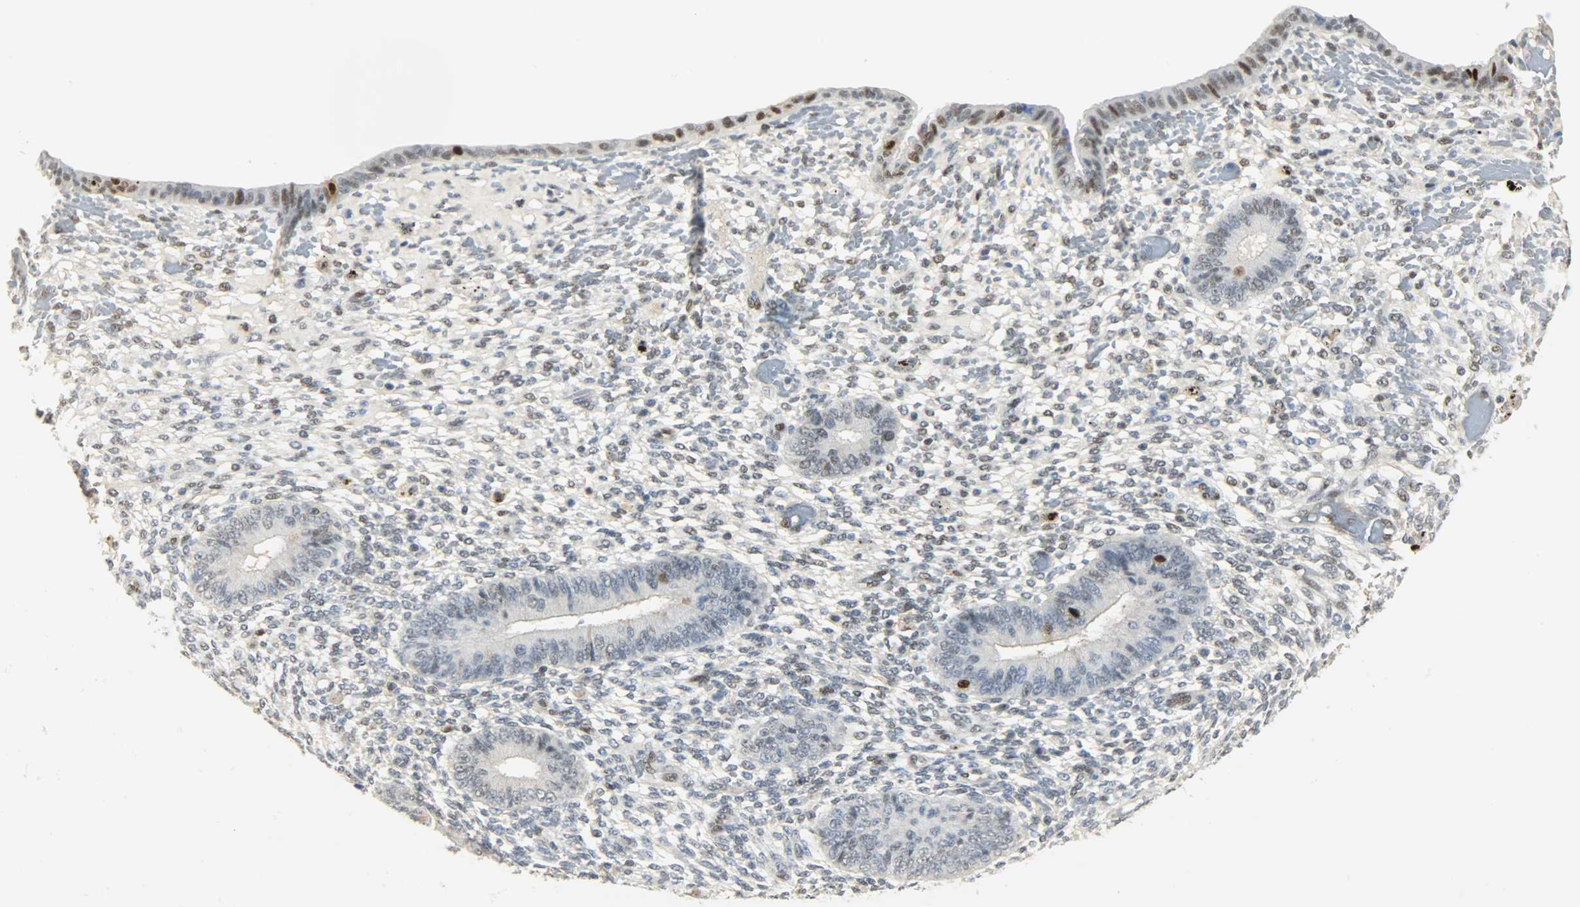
{"staining": {"intensity": "weak", "quantity": "<25%", "location": "nuclear"}, "tissue": "endometrium", "cell_type": "Cells in endometrial stroma", "image_type": "normal", "snomed": [{"axis": "morphology", "description": "Normal tissue, NOS"}, {"axis": "topography", "description": "Endometrium"}], "caption": "DAB (3,3'-diaminobenzidine) immunohistochemical staining of benign human endometrium demonstrates no significant staining in cells in endometrial stroma.", "gene": "NPEPL1", "patient": {"sex": "female", "age": 42}}